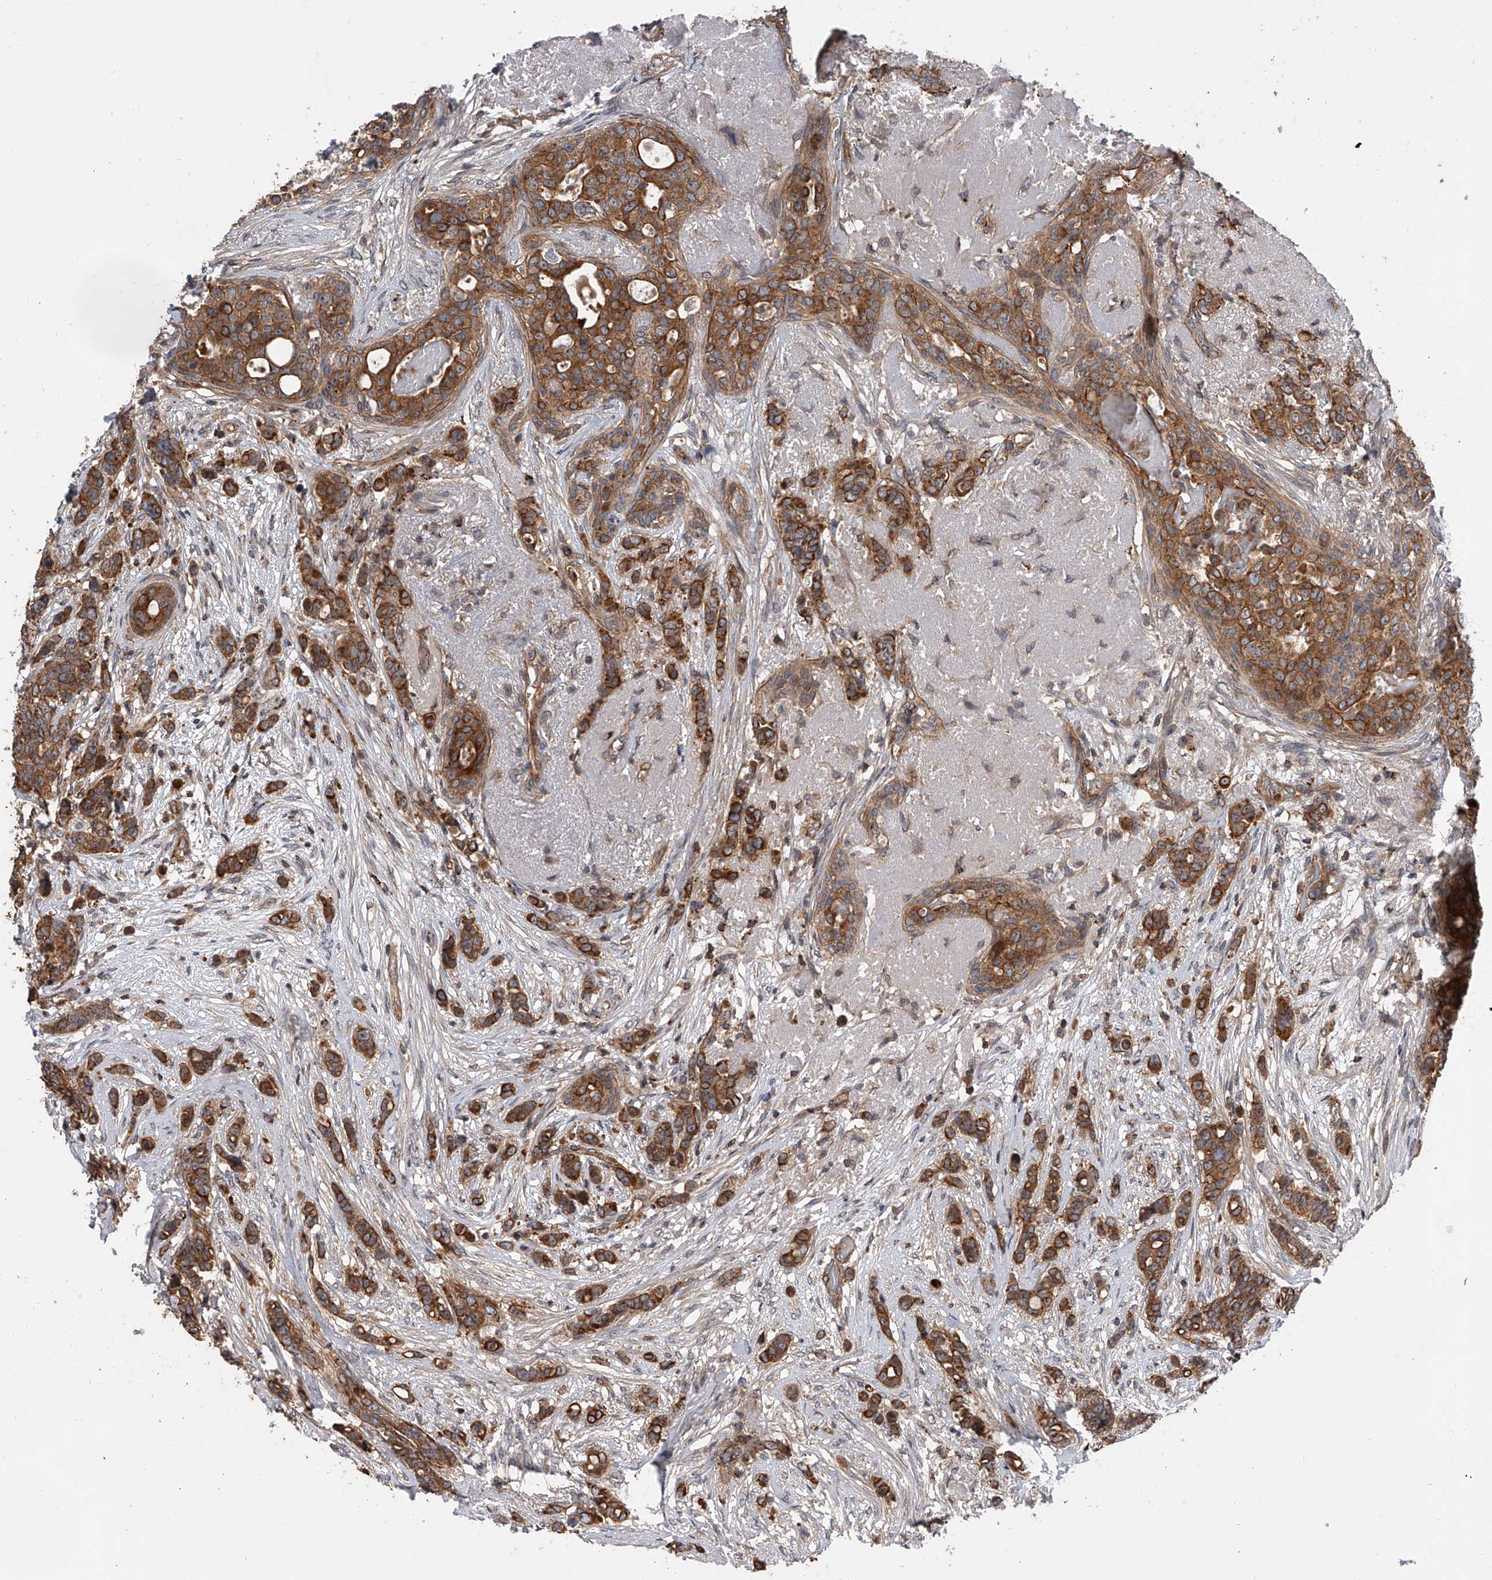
{"staining": {"intensity": "strong", "quantity": ">75%", "location": "cytoplasmic/membranous"}, "tissue": "breast cancer", "cell_type": "Tumor cells", "image_type": "cancer", "snomed": [{"axis": "morphology", "description": "Lobular carcinoma"}, {"axis": "topography", "description": "Breast"}], "caption": "Strong cytoplasmic/membranous protein expression is seen in about >75% of tumor cells in lobular carcinoma (breast).", "gene": "USP47", "patient": {"sex": "female", "age": 51}}